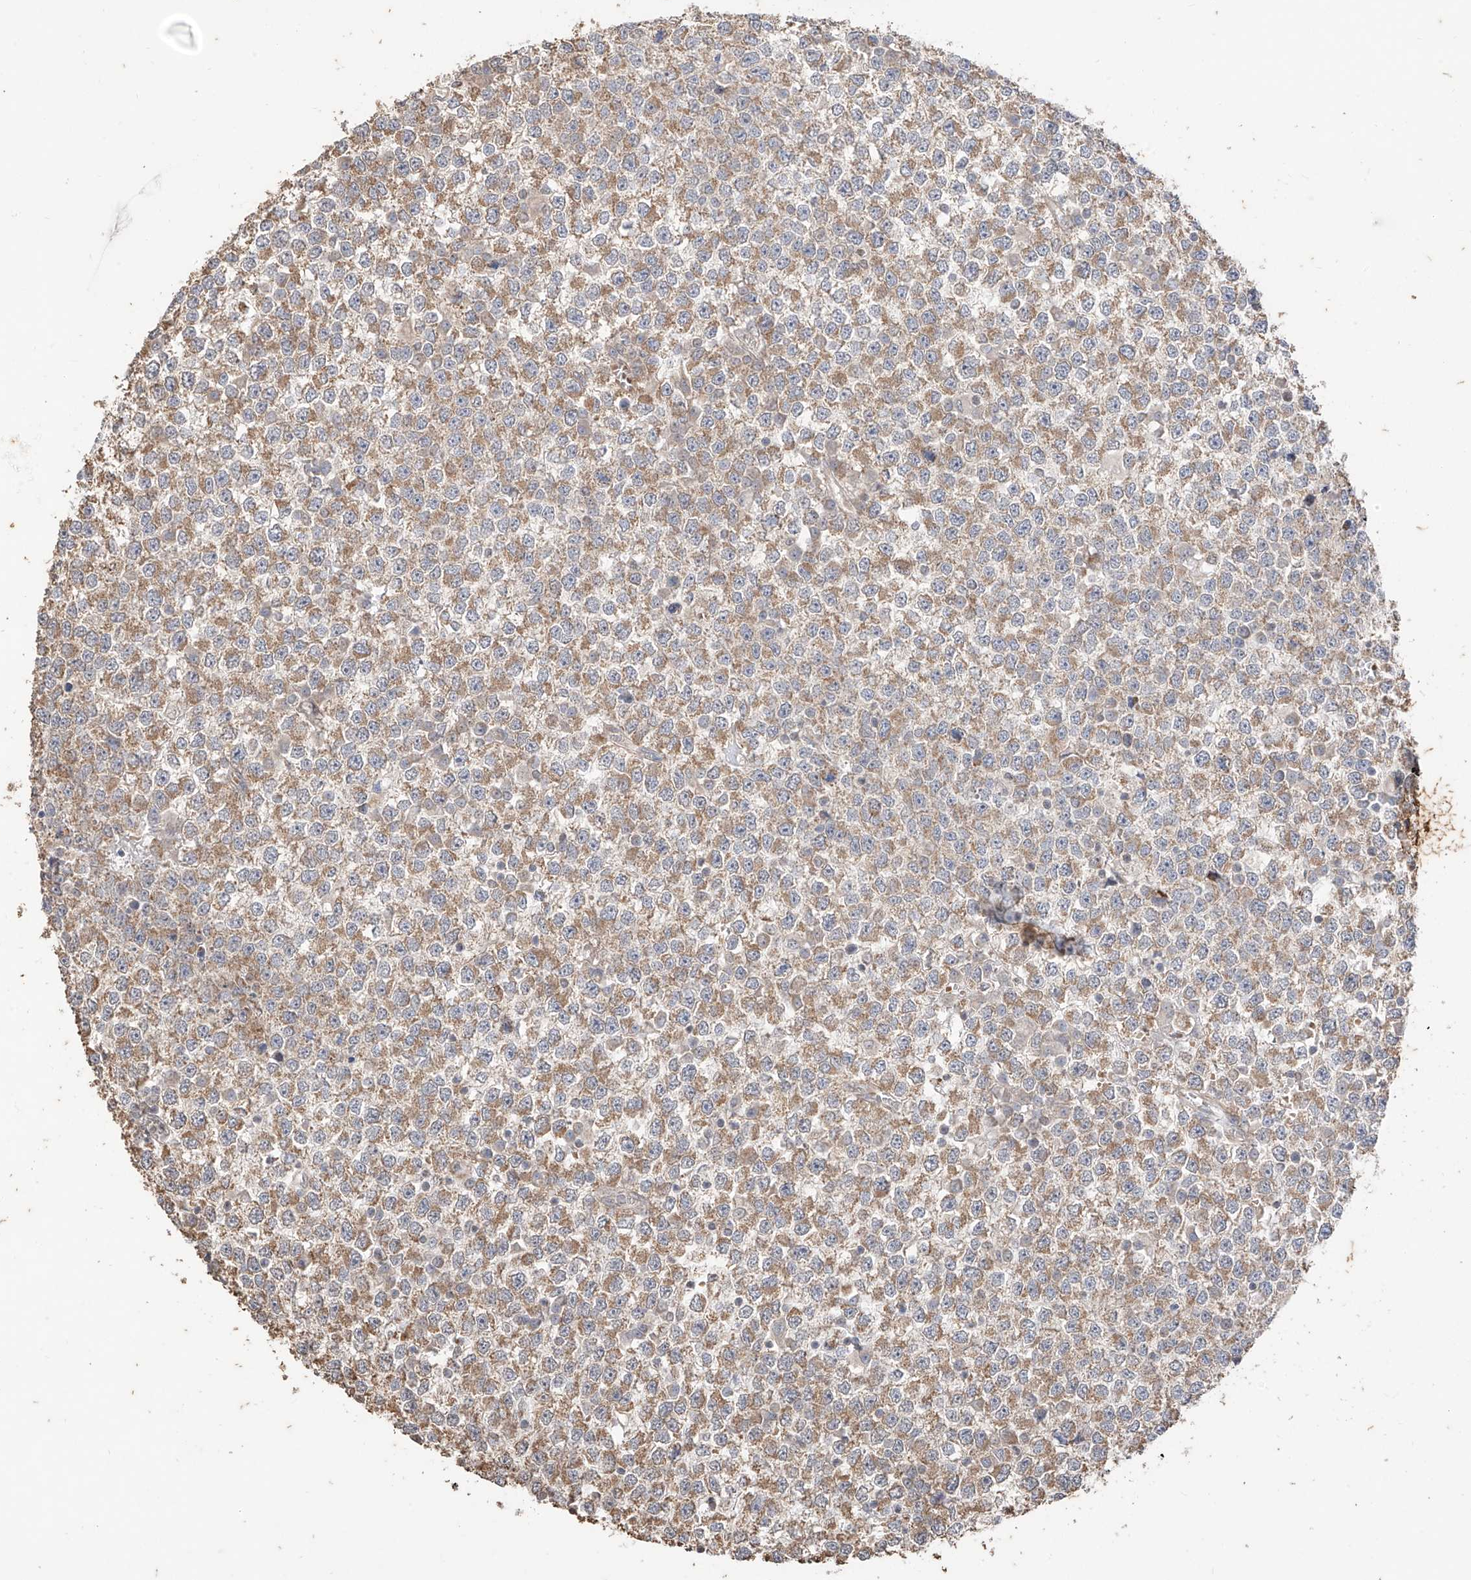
{"staining": {"intensity": "weak", "quantity": ">75%", "location": "cytoplasmic/membranous"}, "tissue": "testis cancer", "cell_type": "Tumor cells", "image_type": "cancer", "snomed": [{"axis": "morphology", "description": "Seminoma, NOS"}, {"axis": "topography", "description": "Testis"}], "caption": "Testis cancer (seminoma) stained with DAB (3,3'-diaminobenzidine) IHC demonstrates low levels of weak cytoplasmic/membranous positivity in about >75% of tumor cells.", "gene": "MTUS2", "patient": {"sex": "male", "age": 65}}